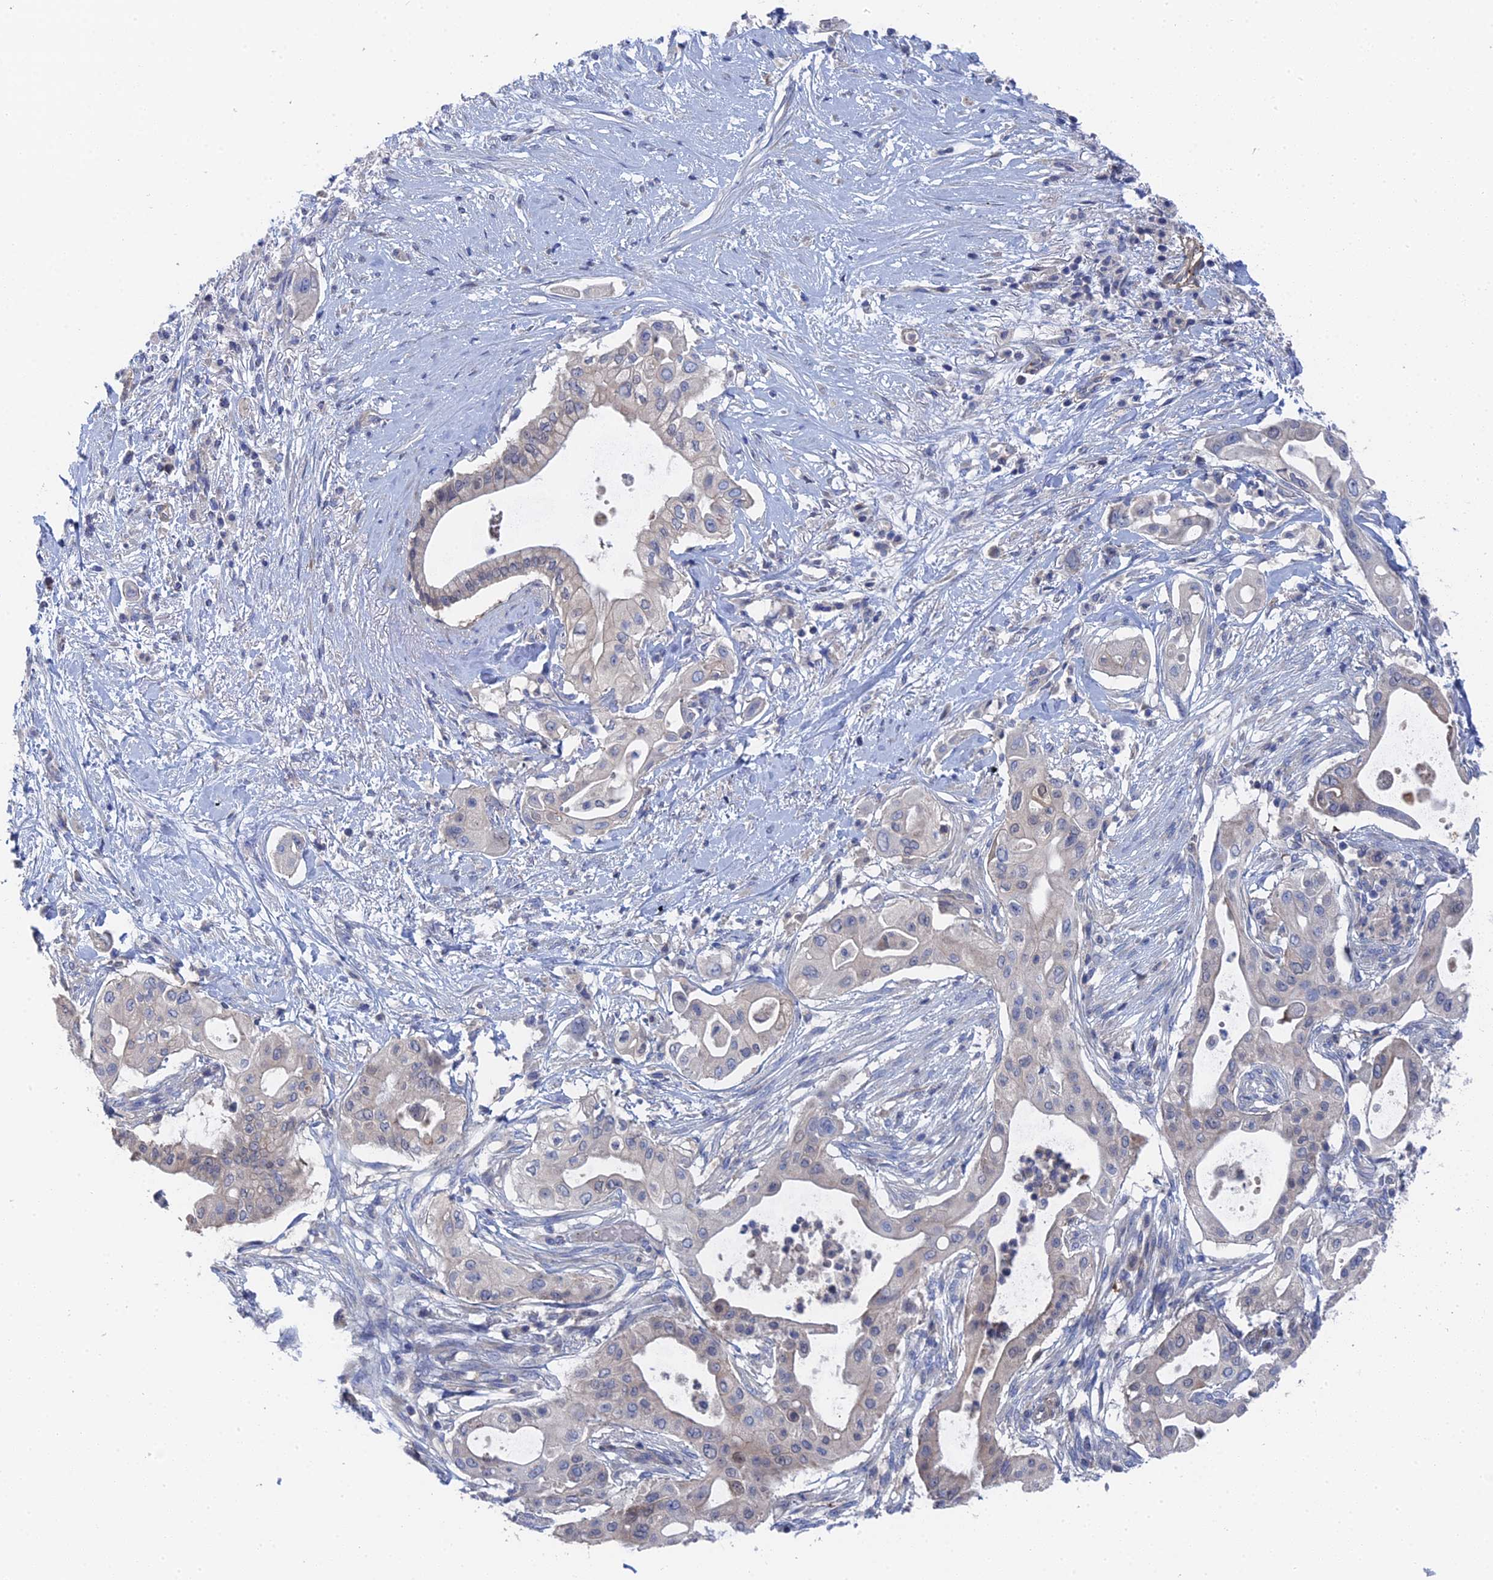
{"staining": {"intensity": "negative", "quantity": "none", "location": "none"}, "tissue": "pancreatic cancer", "cell_type": "Tumor cells", "image_type": "cancer", "snomed": [{"axis": "morphology", "description": "Adenocarcinoma, NOS"}, {"axis": "topography", "description": "Pancreas"}], "caption": "High magnification brightfield microscopy of pancreatic adenocarcinoma stained with DAB (3,3'-diaminobenzidine) (brown) and counterstained with hematoxylin (blue): tumor cells show no significant expression.", "gene": "MTHFSD", "patient": {"sex": "male", "age": 68}}